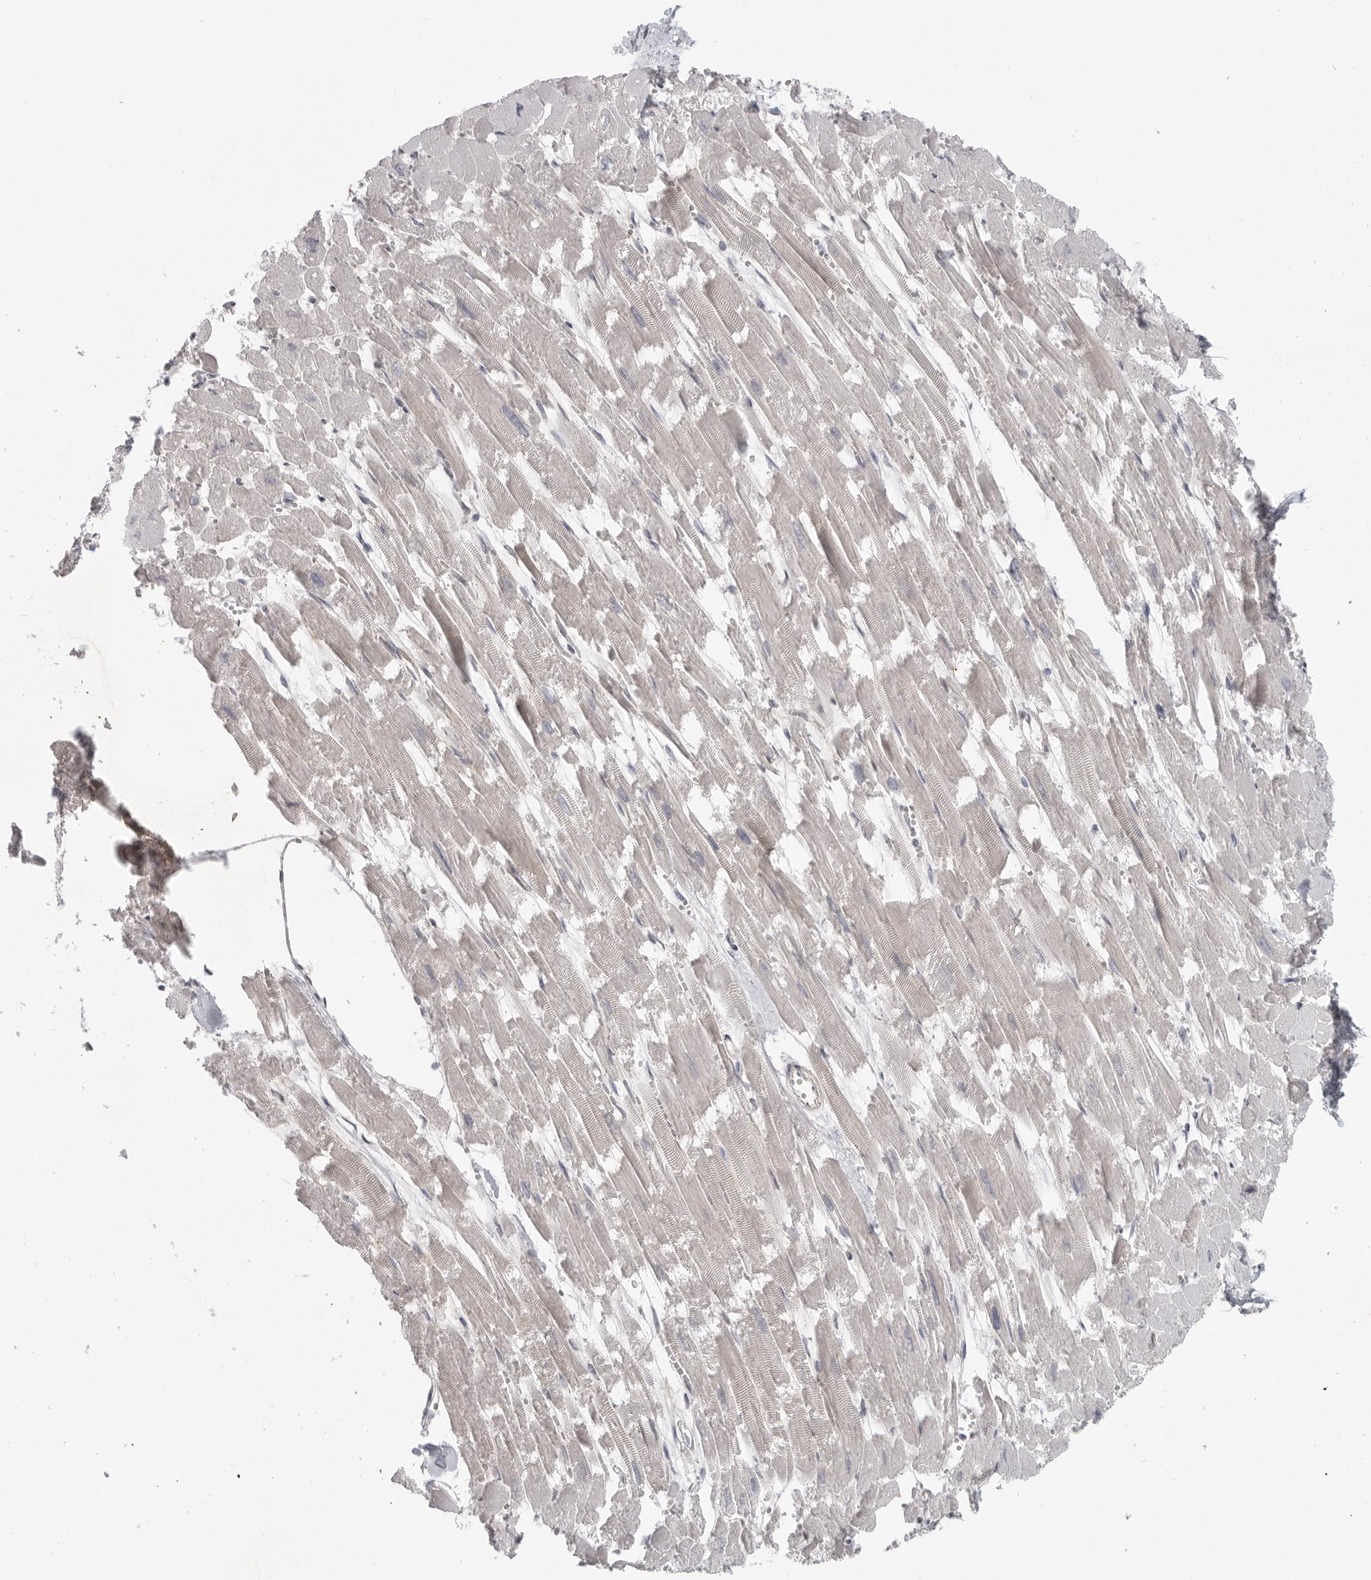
{"staining": {"intensity": "negative", "quantity": "none", "location": "none"}, "tissue": "heart muscle", "cell_type": "Cardiomyocytes", "image_type": "normal", "snomed": [{"axis": "morphology", "description": "Normal tissue, NOS"}, {"axis": "topography", "description": "Heart"}], "caption": "Cardiomyocytes are negative for brown protein staining in unremarkable heart muscle. Brightfield microscopy of immunohistochemistry (IHC) stained with DAB (3,3'-diaminobenzidine) (brown) and hematoxylin (blue), captured at high magnification.", "gene": "CEP295NL", "patient": {"sex": "male", "age": 54}}